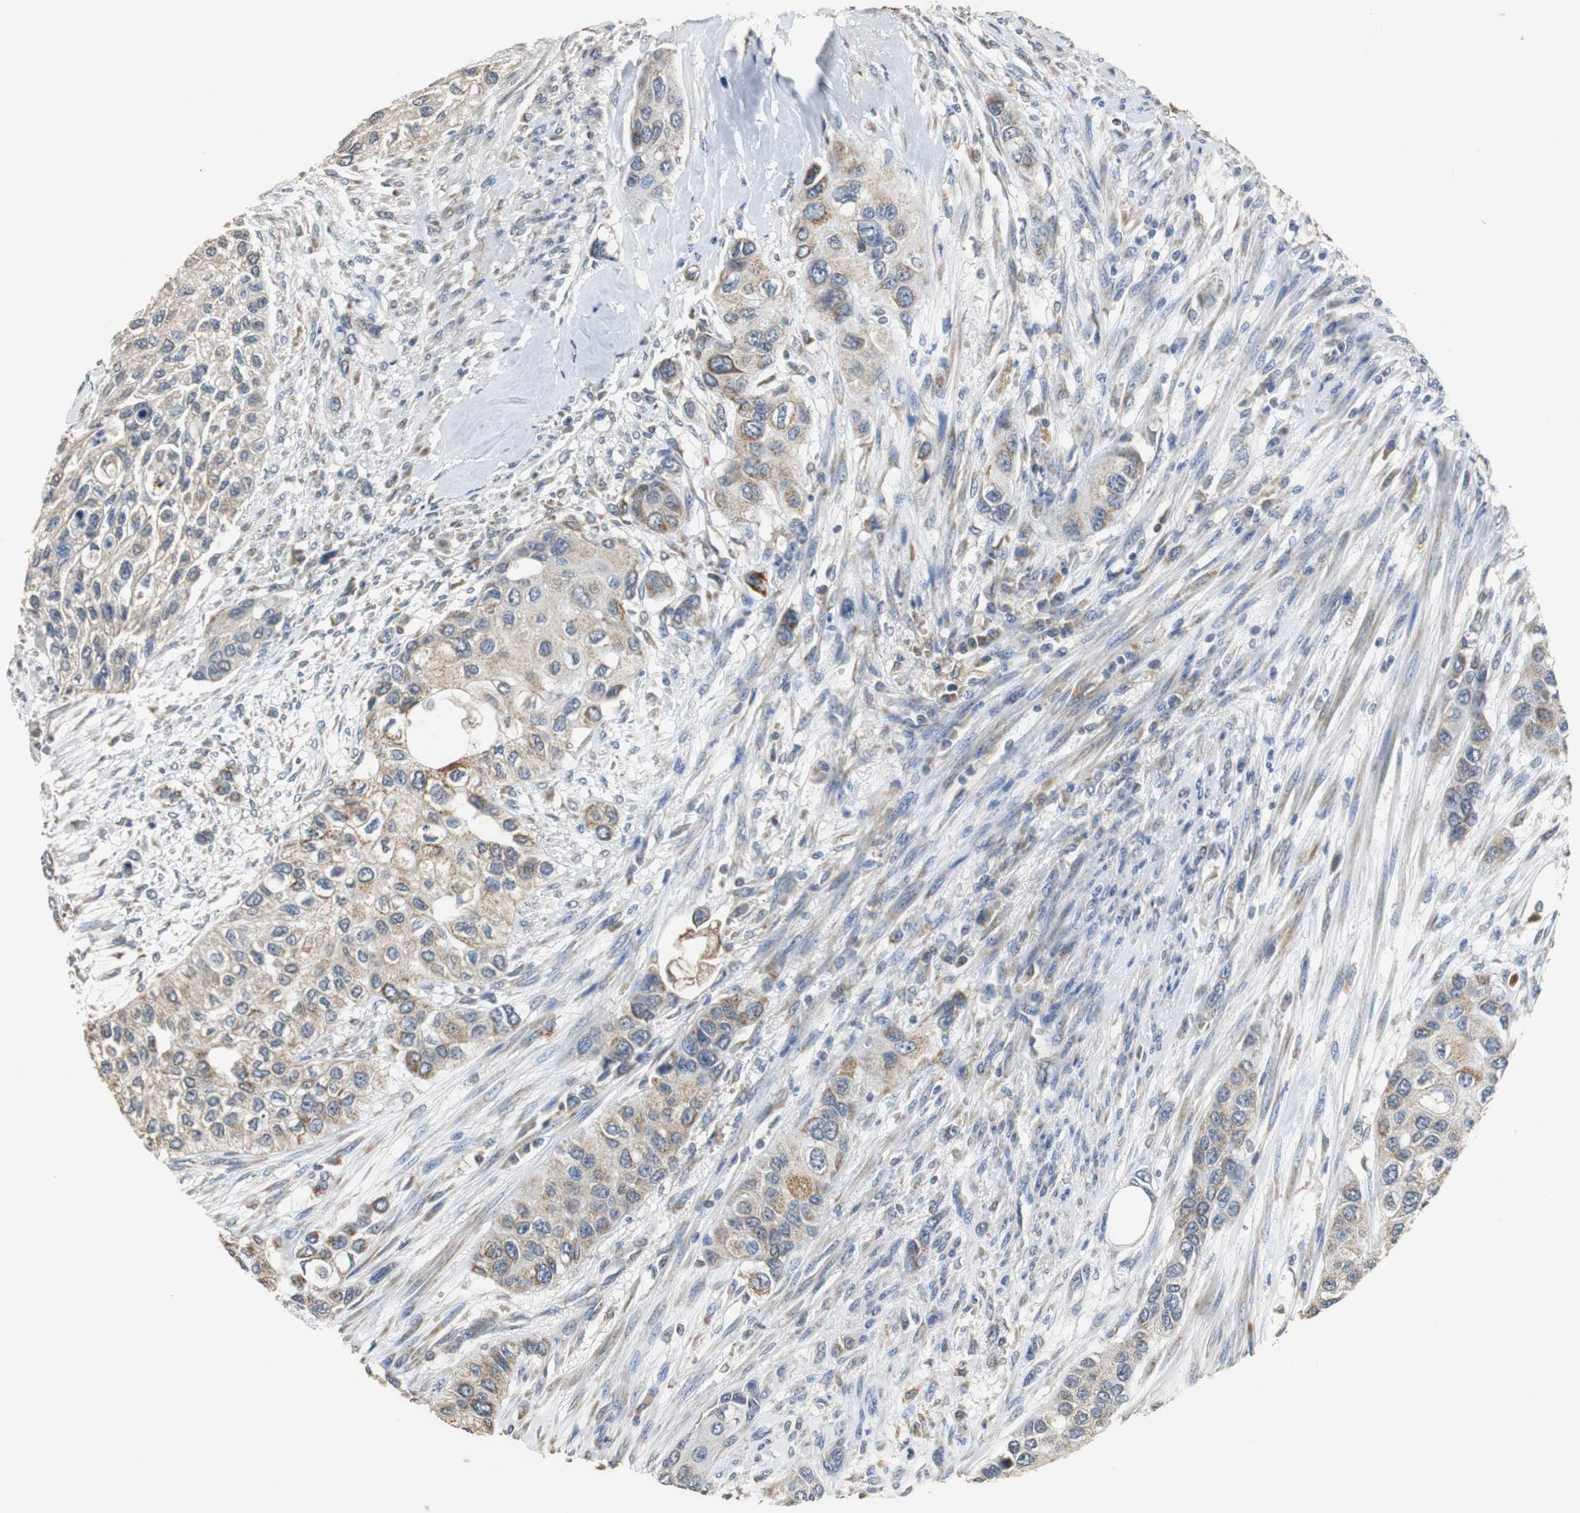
{"staining": {"intensity": "weak", "quantity": ">75%", "location": "cytoplasmic/membranous"}, "tissue": "urothelial cancer", "cell_type": "Tumor cells", "image_type": "cancer", "snomed": [{"axis": "morphology", "description": "Urothelial carcinoma, High grade"}, {"axis": "topography", "description": "Urinary bladder"}], "caption": "Tumor cells demonstrate low levels of weak cytoplasmic/membranous expression in about >75% of cells in high-grade urothelial carcinoma.", "gene": "HMGCL", "patient": {"sex": "female", "age": 56}}